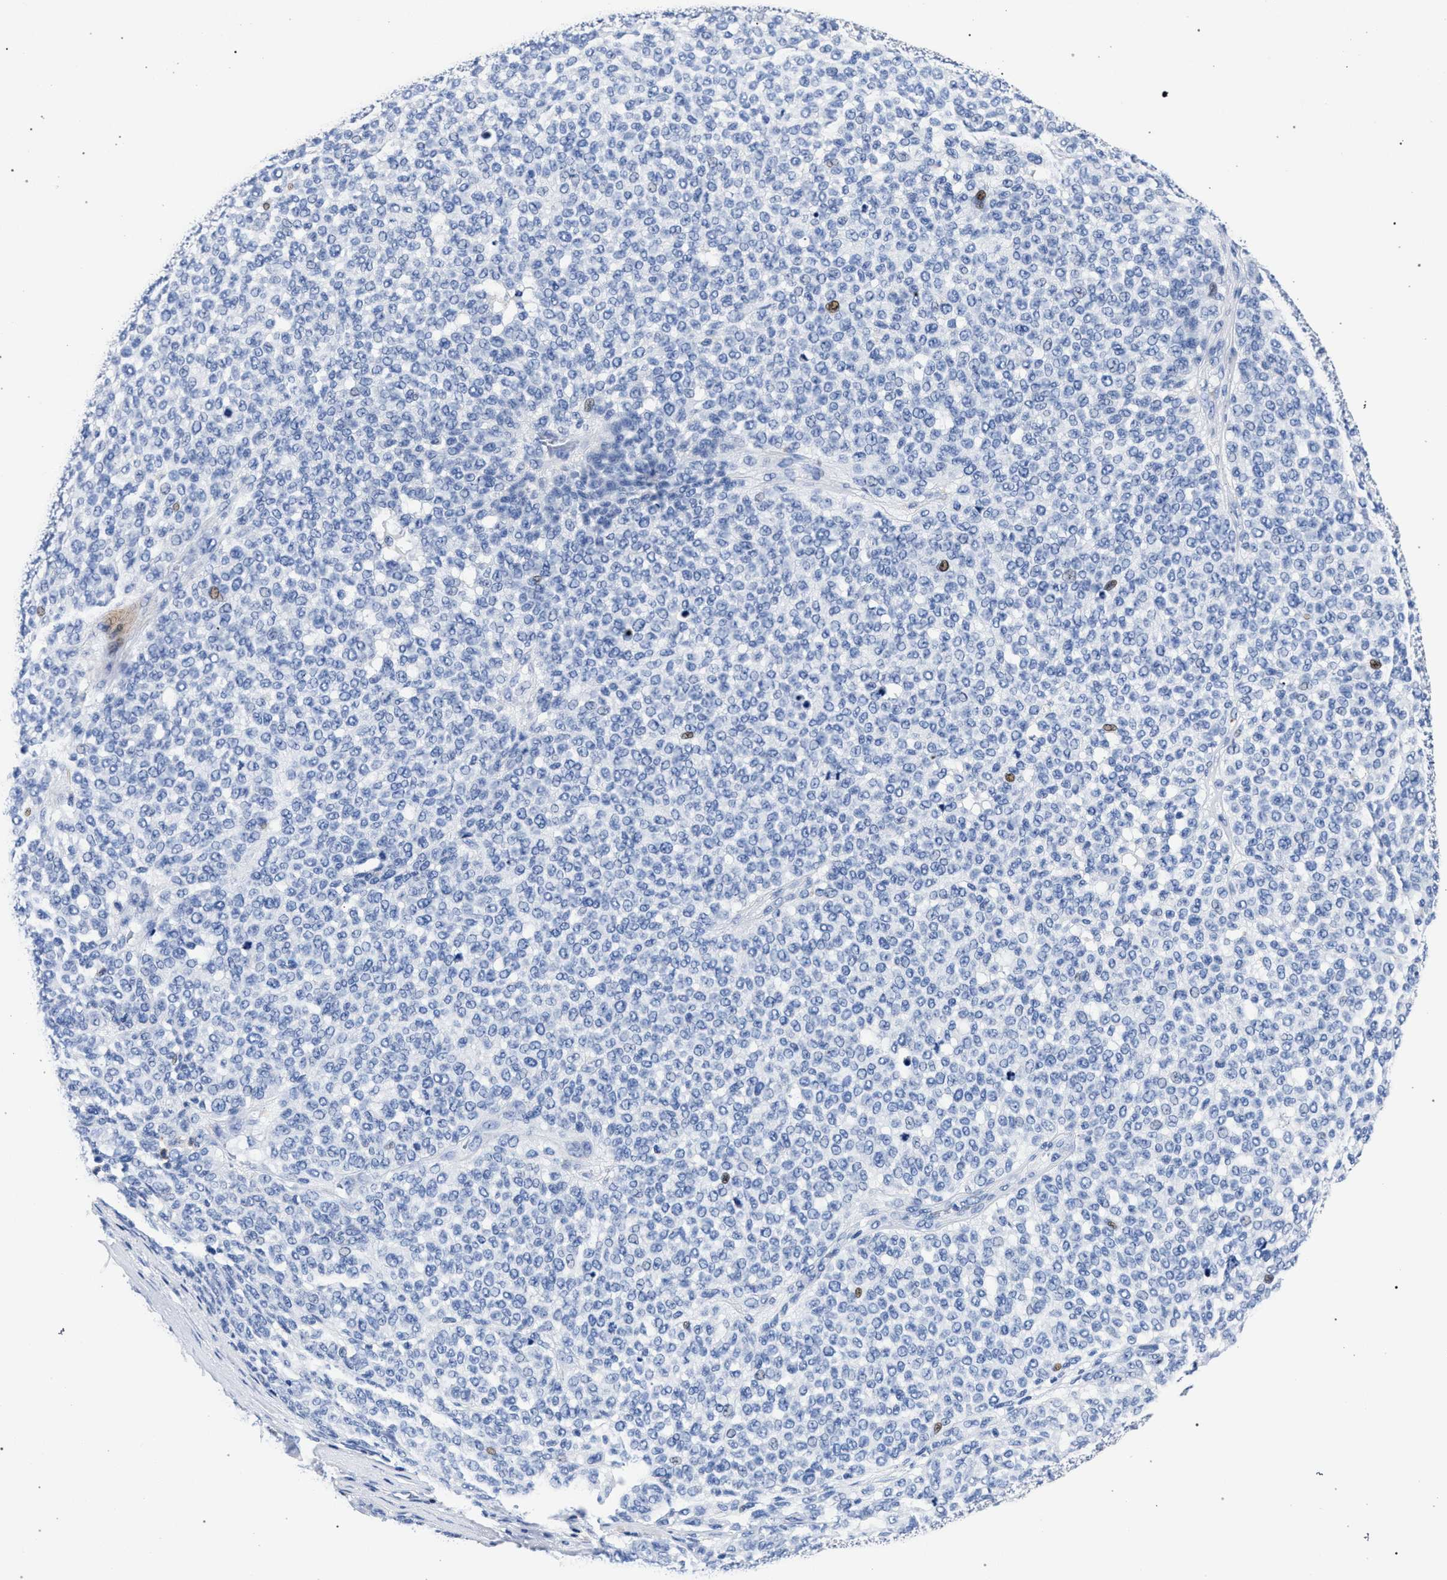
{"staining": {"intensity": "negative", "quantity": "none", "location": "none"}, "tissue": "melanoma", "cell_type": "Tumor cells", "image_type": "cancer", "snomed": [{"axis": "morphology", "description": "Malignant melanoma, NOS"}, {"axis": "topography", "description": "Skin"}], "caption": "Tumor cells are negative for brown protein staining in malignant melanoma. The staining was performed using DAB to visualize the protein expression in brown, while the nuclei were stained in blue with hematoxylin (Magnification: 20x).", "gene": "KLRK1", "patient": {"sex": "male", "age": 59}}